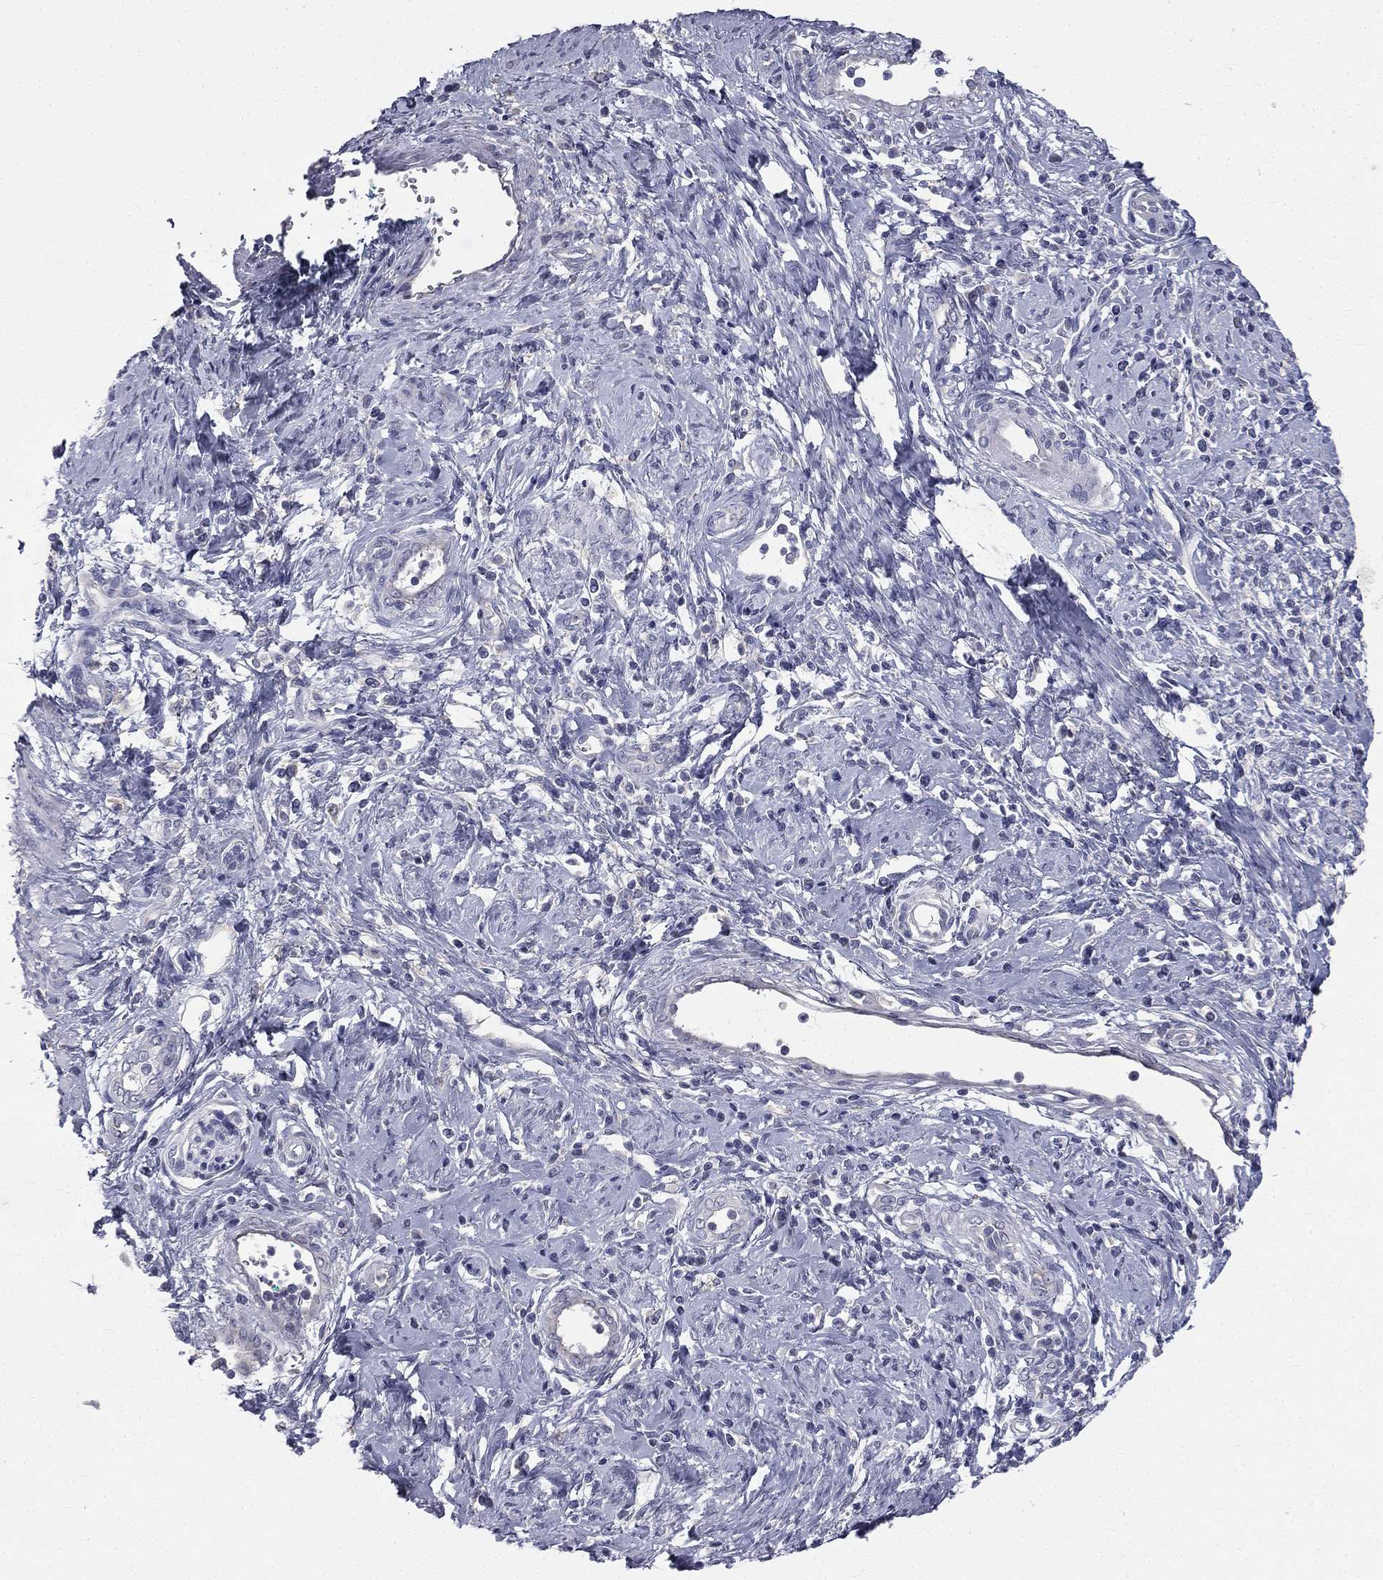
{"staining": {"intensity": "negative", "quantity": "none", "location": "none"}, "tissue": "cervical cancer", "cell_type": "Tumor cells", "image_type": "cancer", "snomed": [{"axis": "morphology", "description": "Squamous cell carcinoma, NOS"}, {"axis": "topography", "description": "Cervix"}], "caption": "There is no significant positivity in tumor cells of cervical squamous cell carcinoma. The staining was performed using DAB to visualize the protein expression in brown, while the nuclei were stained in blue with hematoxylin (Magnification: 20x).", "gene": "MUC13", "patient": {"sex": "female", "age": 26}}